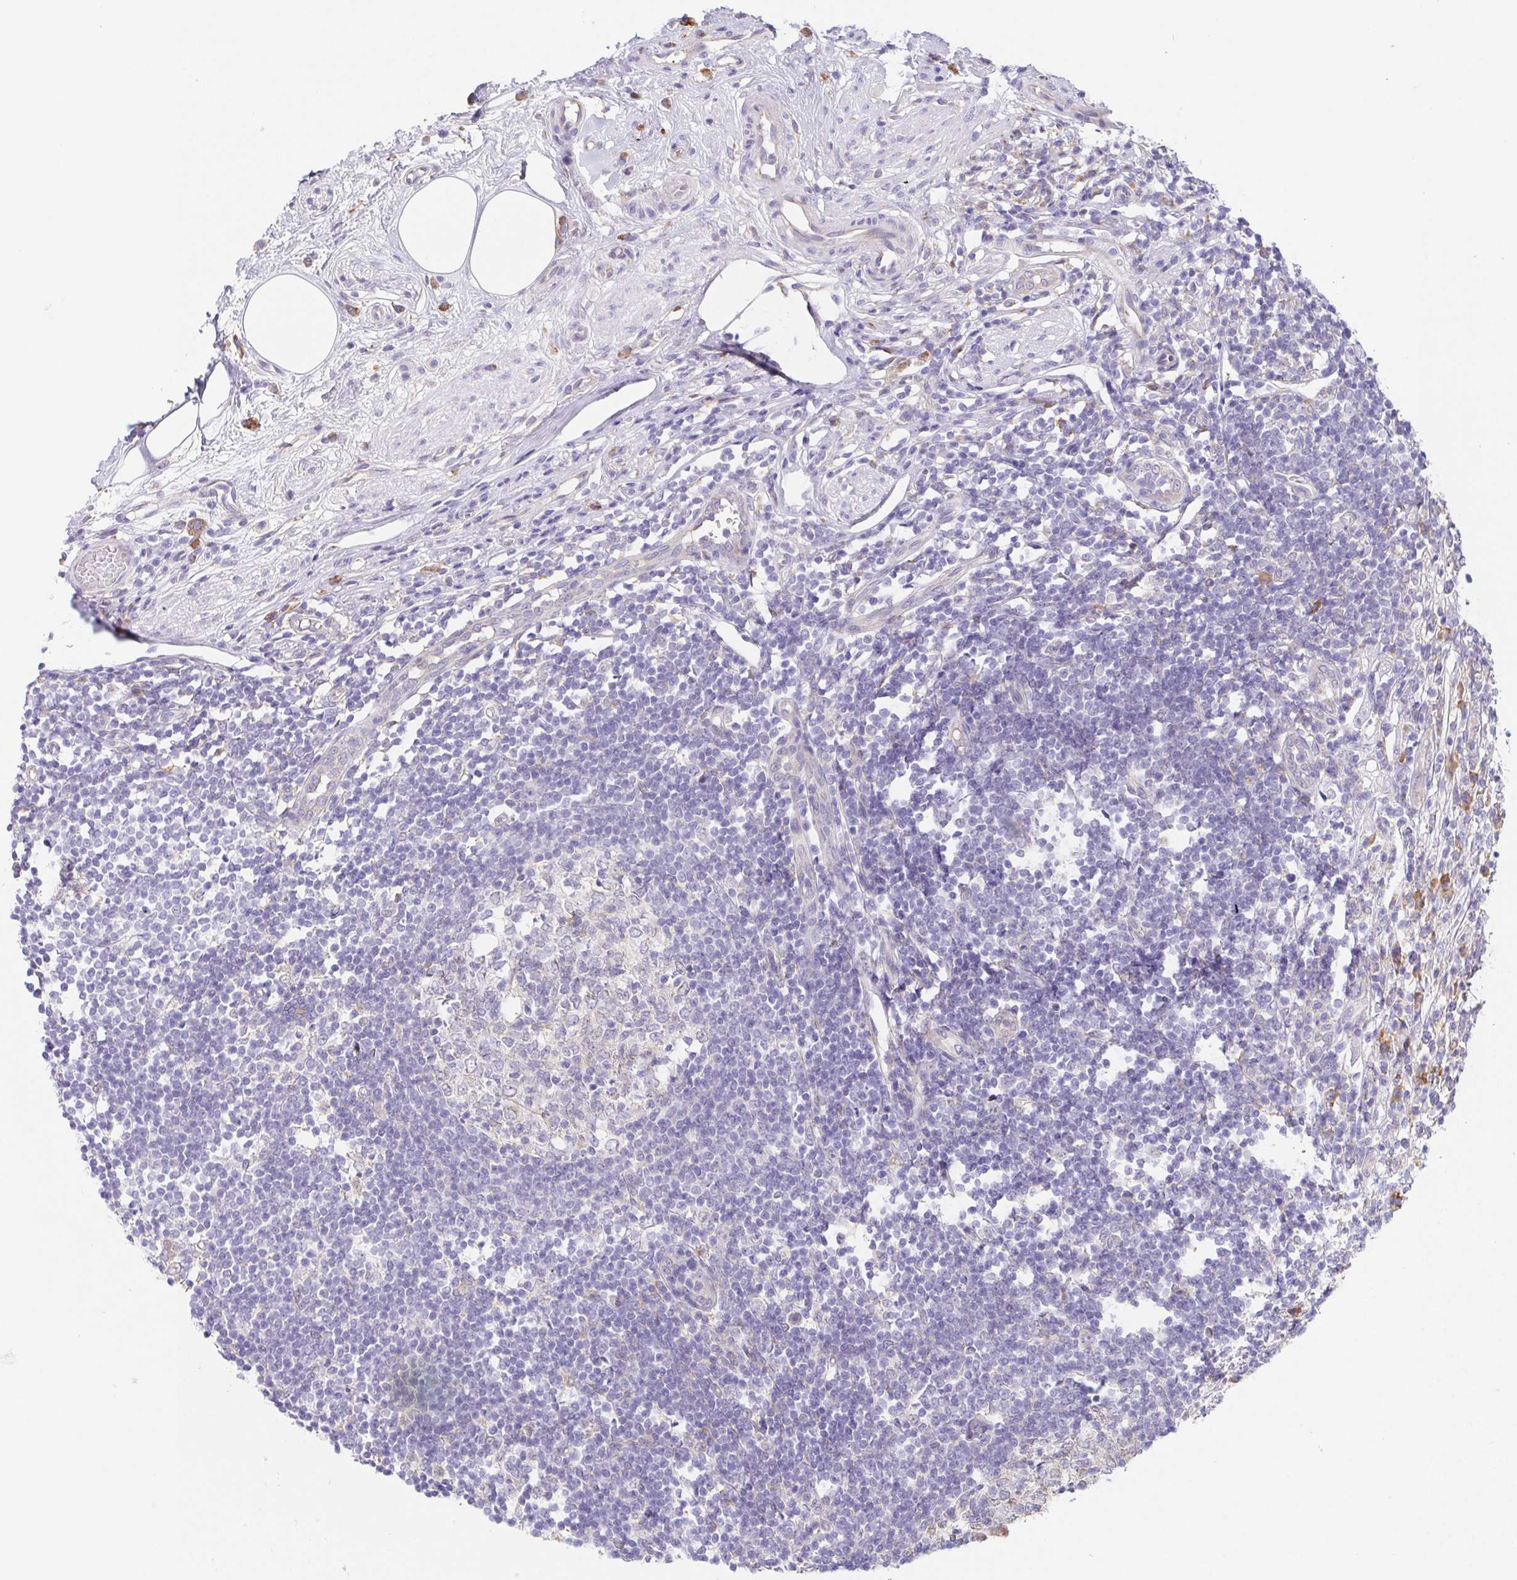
{"staining": {"intensity": "moderate", "quantity": ">75%", "location": "cytoplasmic/membranous"}, "tissue": "appendix", "cell_type": "Glandular cells", "image_type": "normal", "snomed": [{"axis": "morphology", "description": "Normal tissue, NOS"}, {"axis": "topography", "description": "Appendix"}], "caption": "Moderate cytoplasmic/membranous protein staining is appreciated in approximately >75% of glandular cells in appendix. (brown staining indicates protein expression, while blue staining denotes nuclei).", "gene": "ADAM8", "patient": {"sex": "female", "age": 56}}